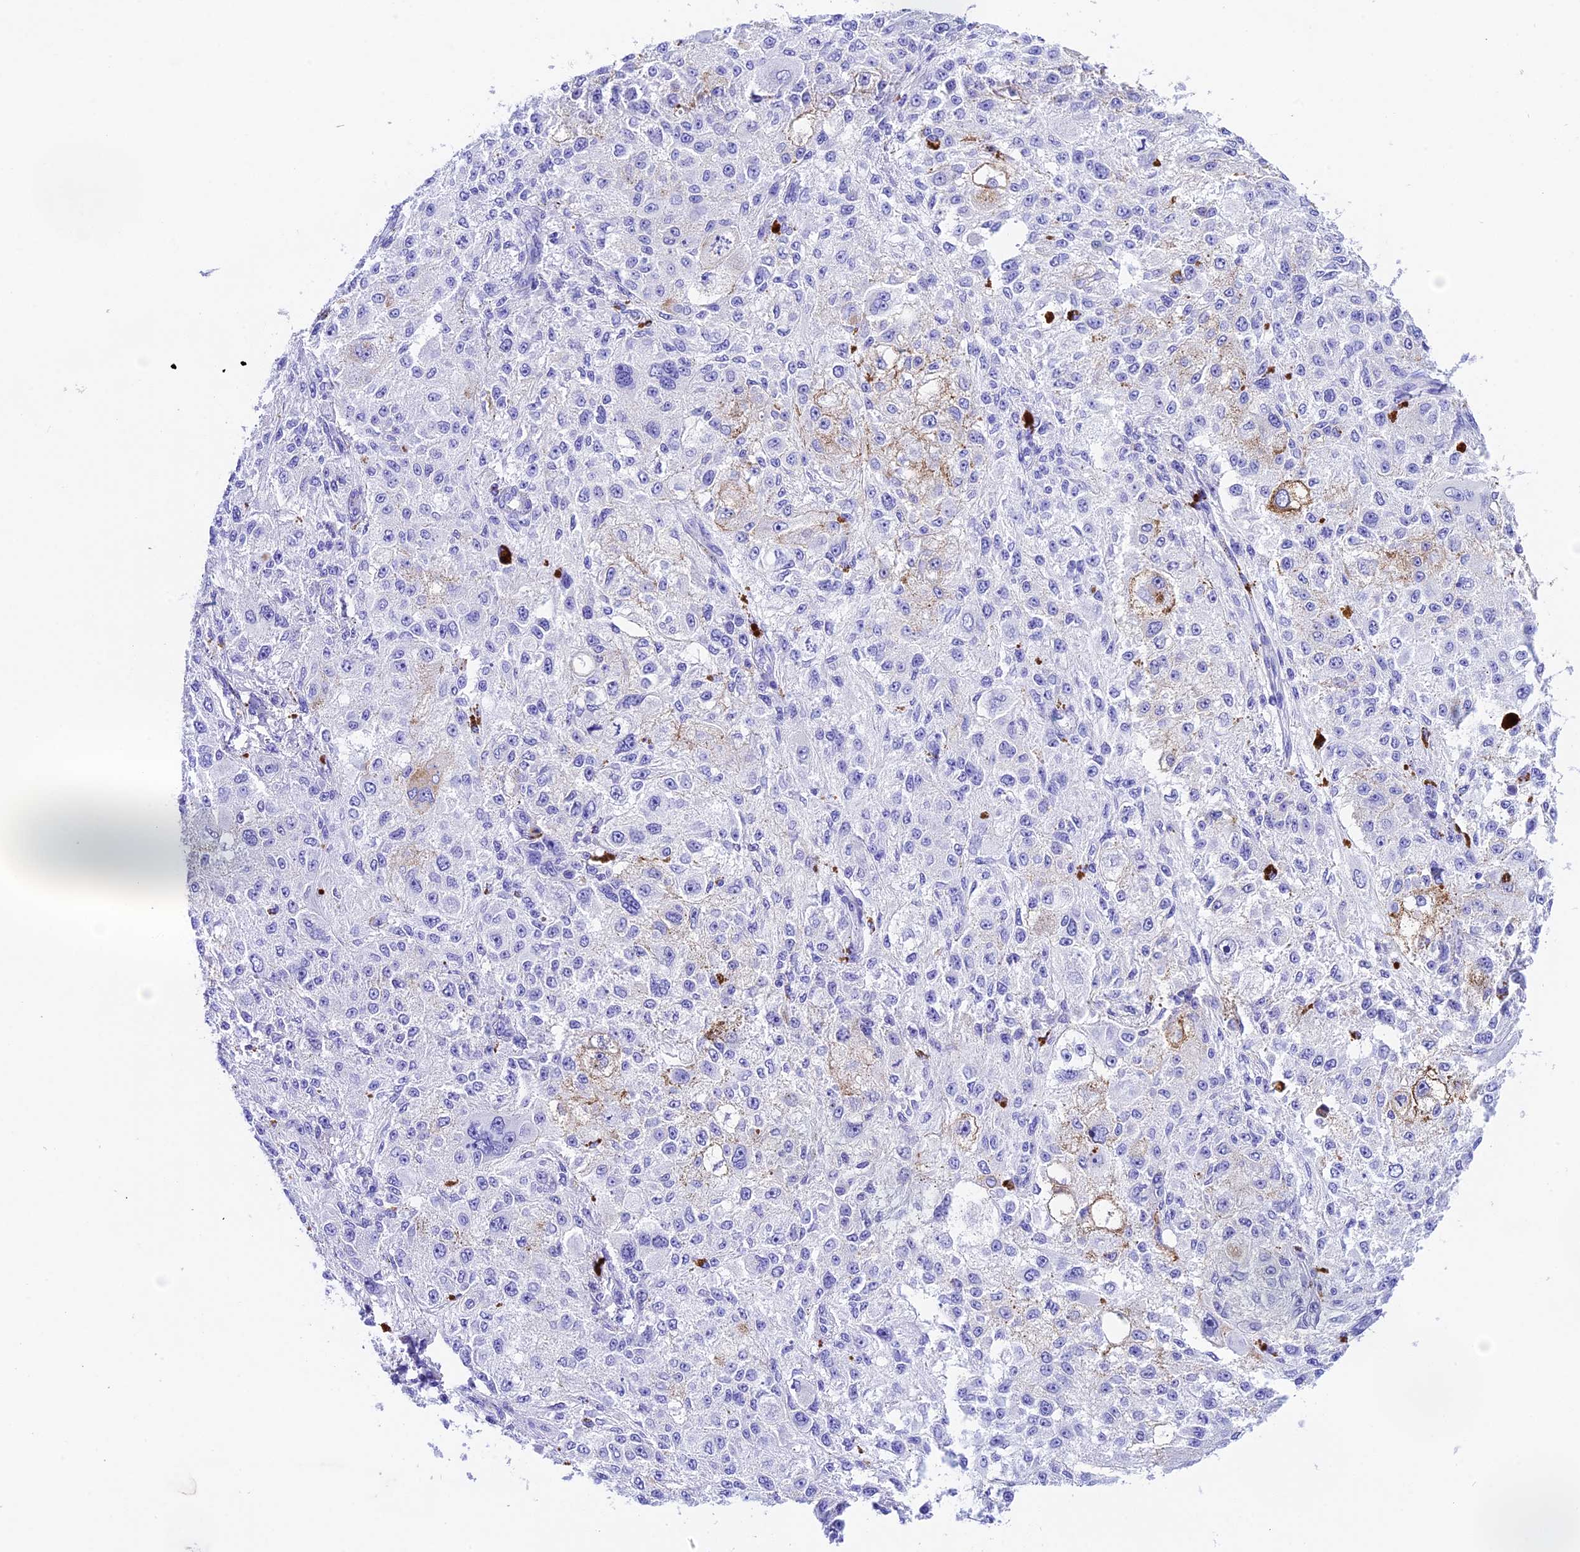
{"staining": {"intensity": "negative", "quantity": "none", "location": "none"}, "tissue": "melanoma", "cell_type": "Tumor cells", "image_type": "cancer", "snomed": [{"axis": "morphology", "description": "Necrosis, NOS"}, {"axis": "morphology", "description": "Malignant melanoma, NOS"}, {"axis": "topography", "description": "Skin"}], "caption": "High magnification brightfield microscopy of malignant melanoma stained with DAB (brown) and counterstained with hematoxylin (blue): tumor cells show no significant expression.", "gene": "PSG11", "patient": {"sex": "female", "age": 87}}